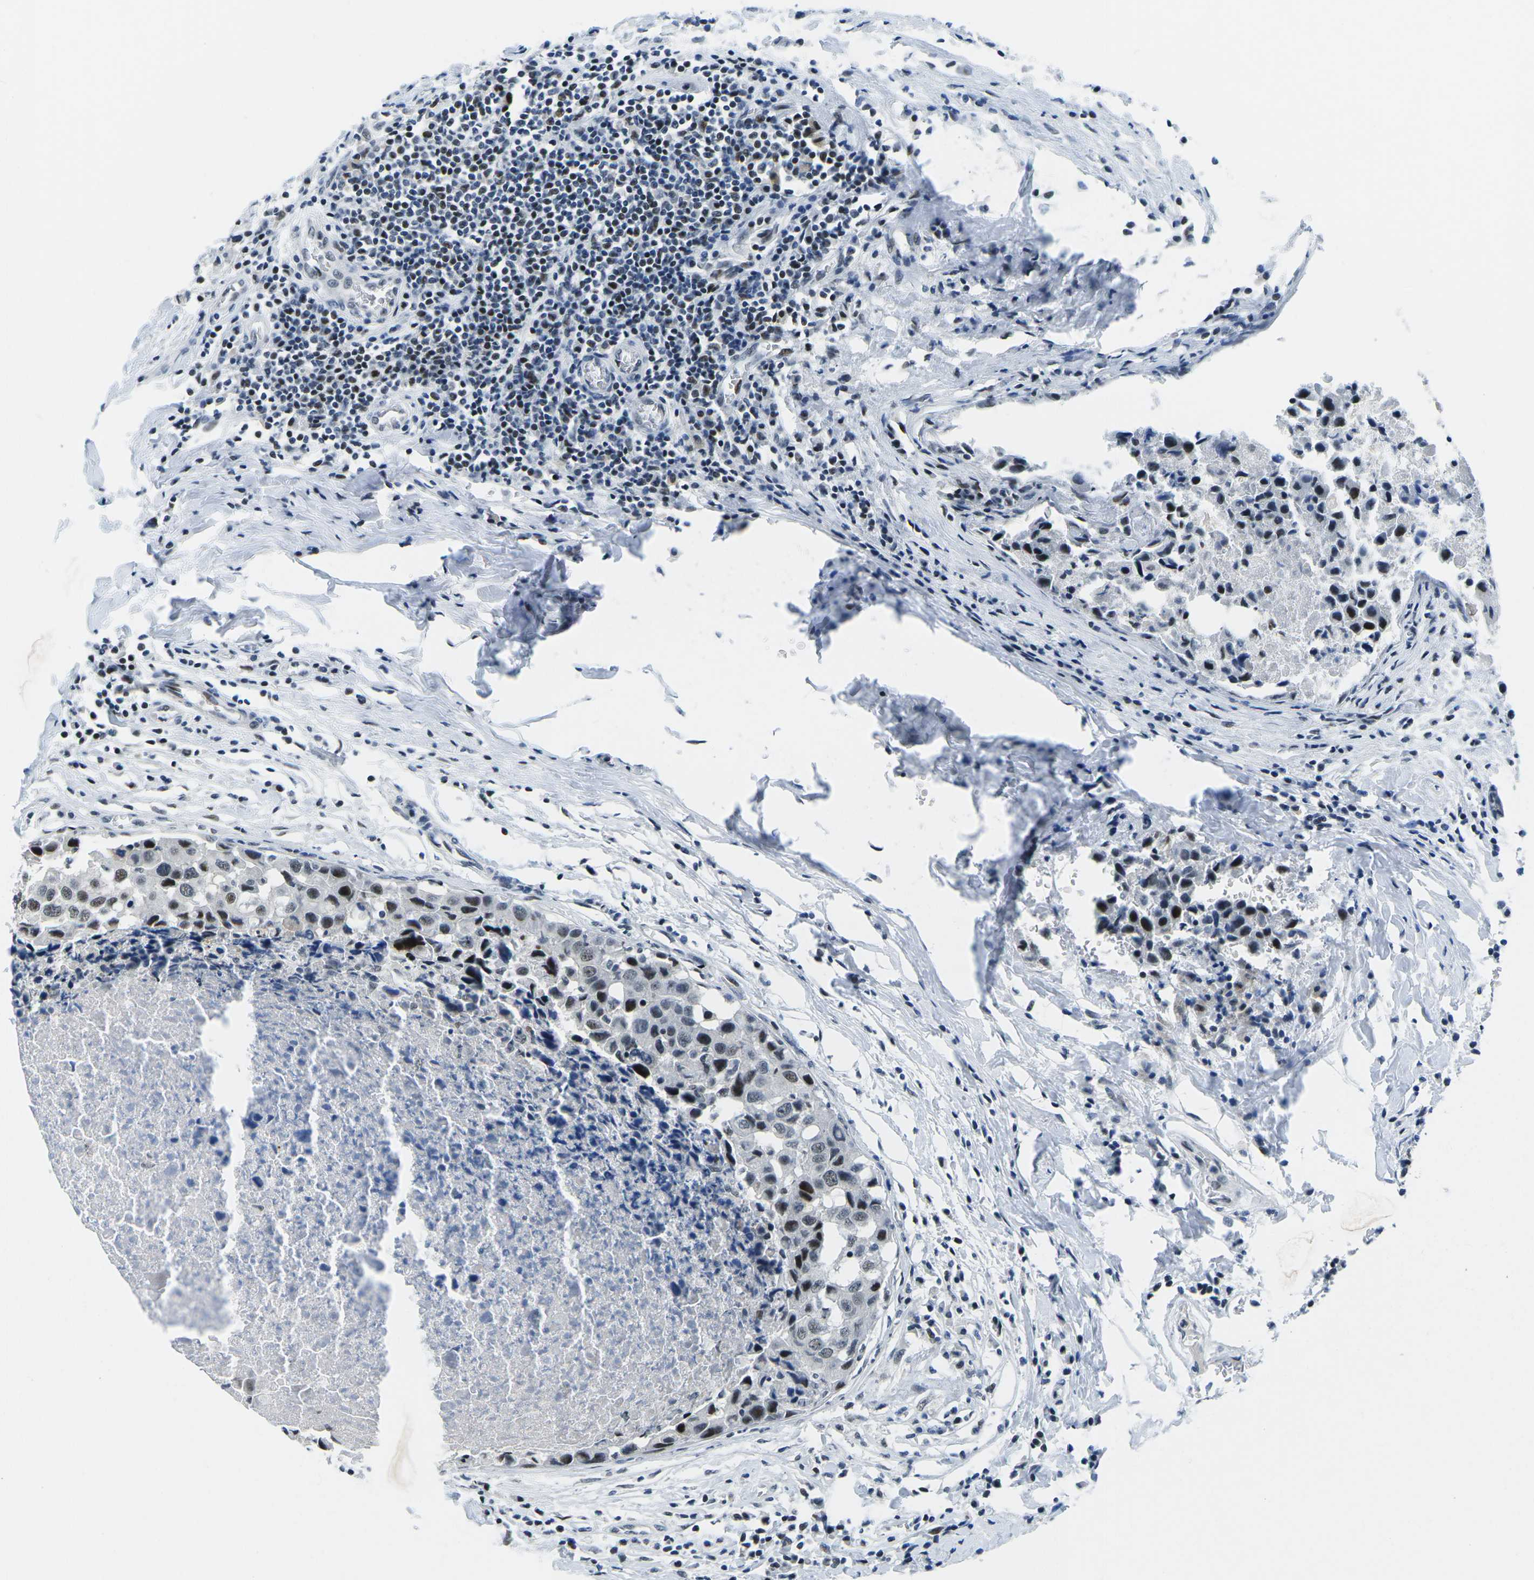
{"staining": {"intensity": "moderate", "quantity": "25%-75%", "location": "nuclear"}, "tissue": "breast cancer", "cell_type": "Tumor cells", "image_type": "cancer", "snomed": [{"axis": "morphology", "description": "Duct carcinoma"}, {"axis": "topography", "description": "Breast"}], "caption": "This image displays immunohistochemistry (IHC) staining of human invasive ductal carcinoma (breast), with medium moderate nuclear expression in about 25%-75% of tumor cells.", "gene": "PRPF8", "patient": {"sex": "female", "age": 27}}